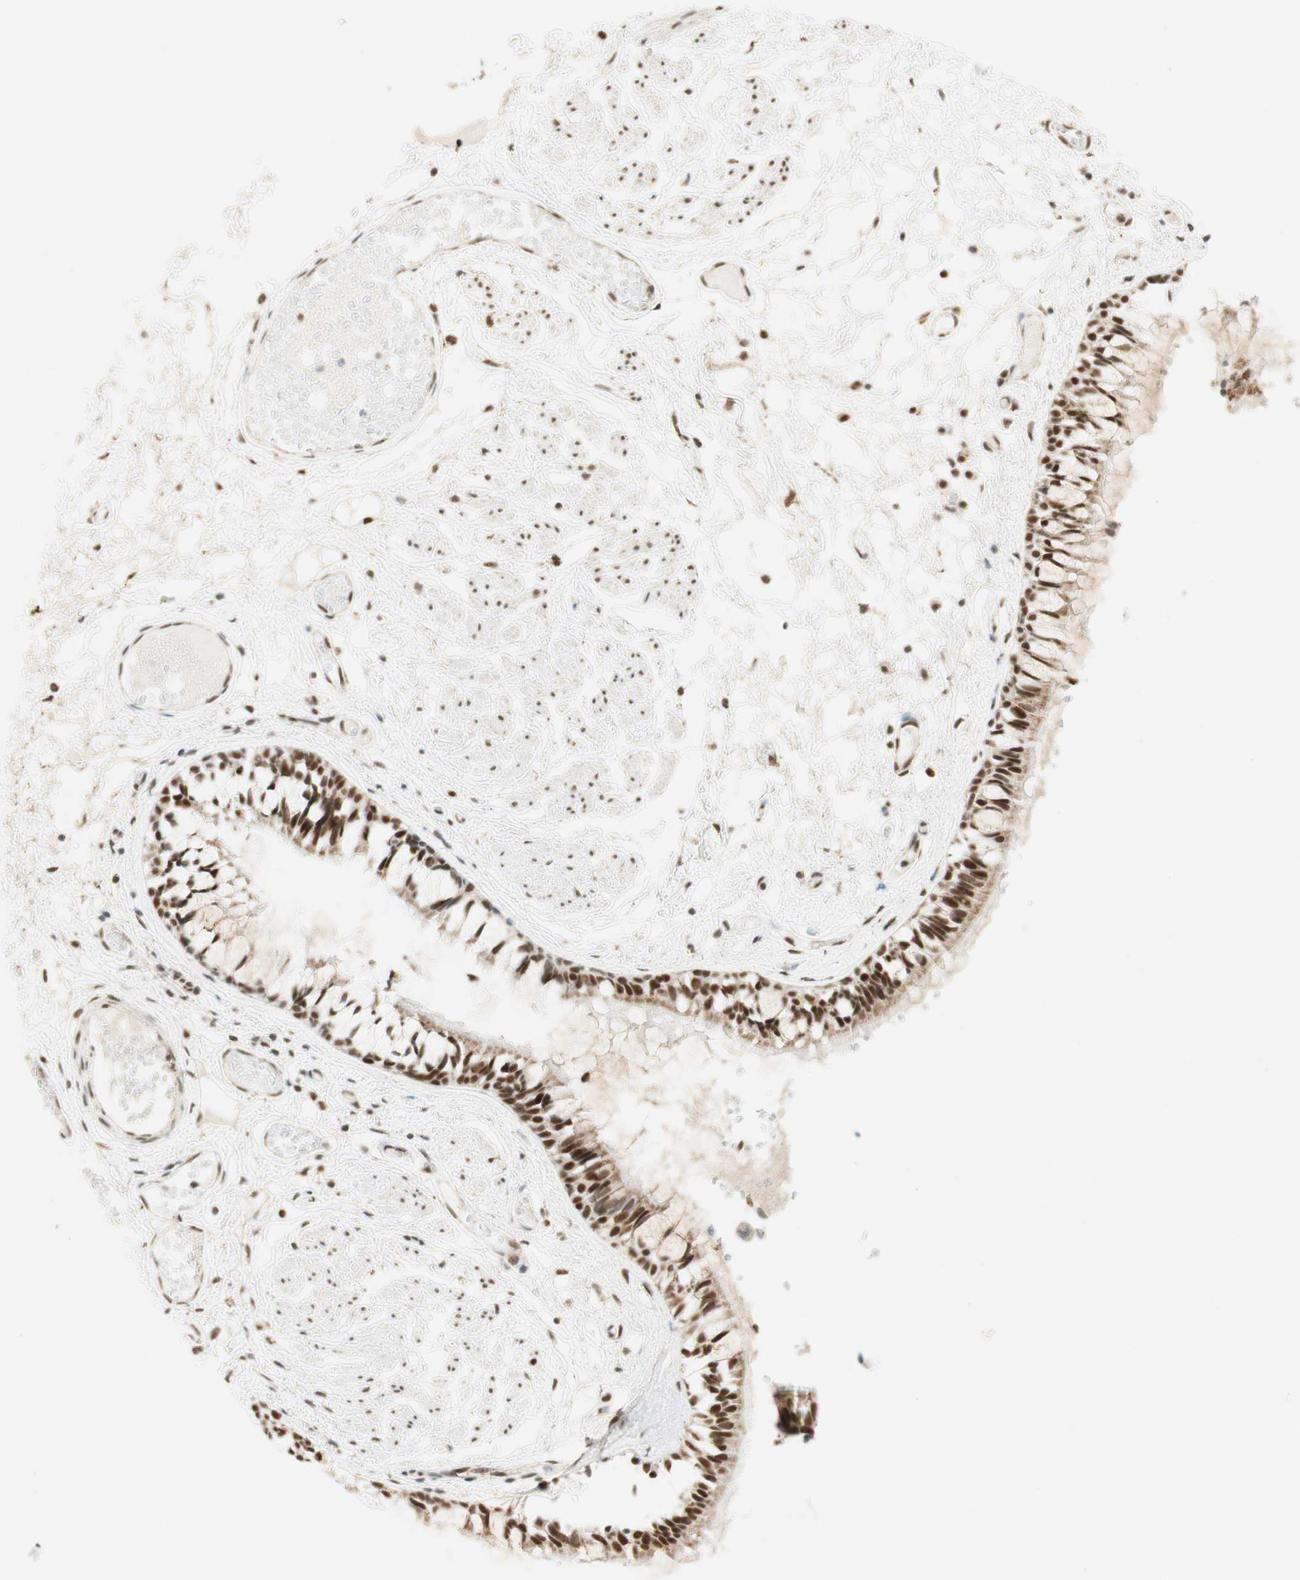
{"staining": {"intensity": "strong", "quantity": ">75%", "location": "cytoplasmic/membranous,nuclear"}, "tissue": "bronchus", "cell_type": "Respiratory epithelial cells", "image_type": "normal", "snomed": [{"axis": "morphology", "description": "Normal tissue, NOS"}, {"axis": "morphology", "description": "Inflammation, NOS"}, {"axis": "topography", "description": "Cartilage tissue"}, {"axis": "topography", "description": "Lung"}], "caption": "Respiratory epithelial cells reveal strong cytoplasmic/membranous,nuclear positivity in approximately >75% of cells in benign bronchus.", "gene": "ZNF782", "patient": {"sex": "male", "age": 71}}